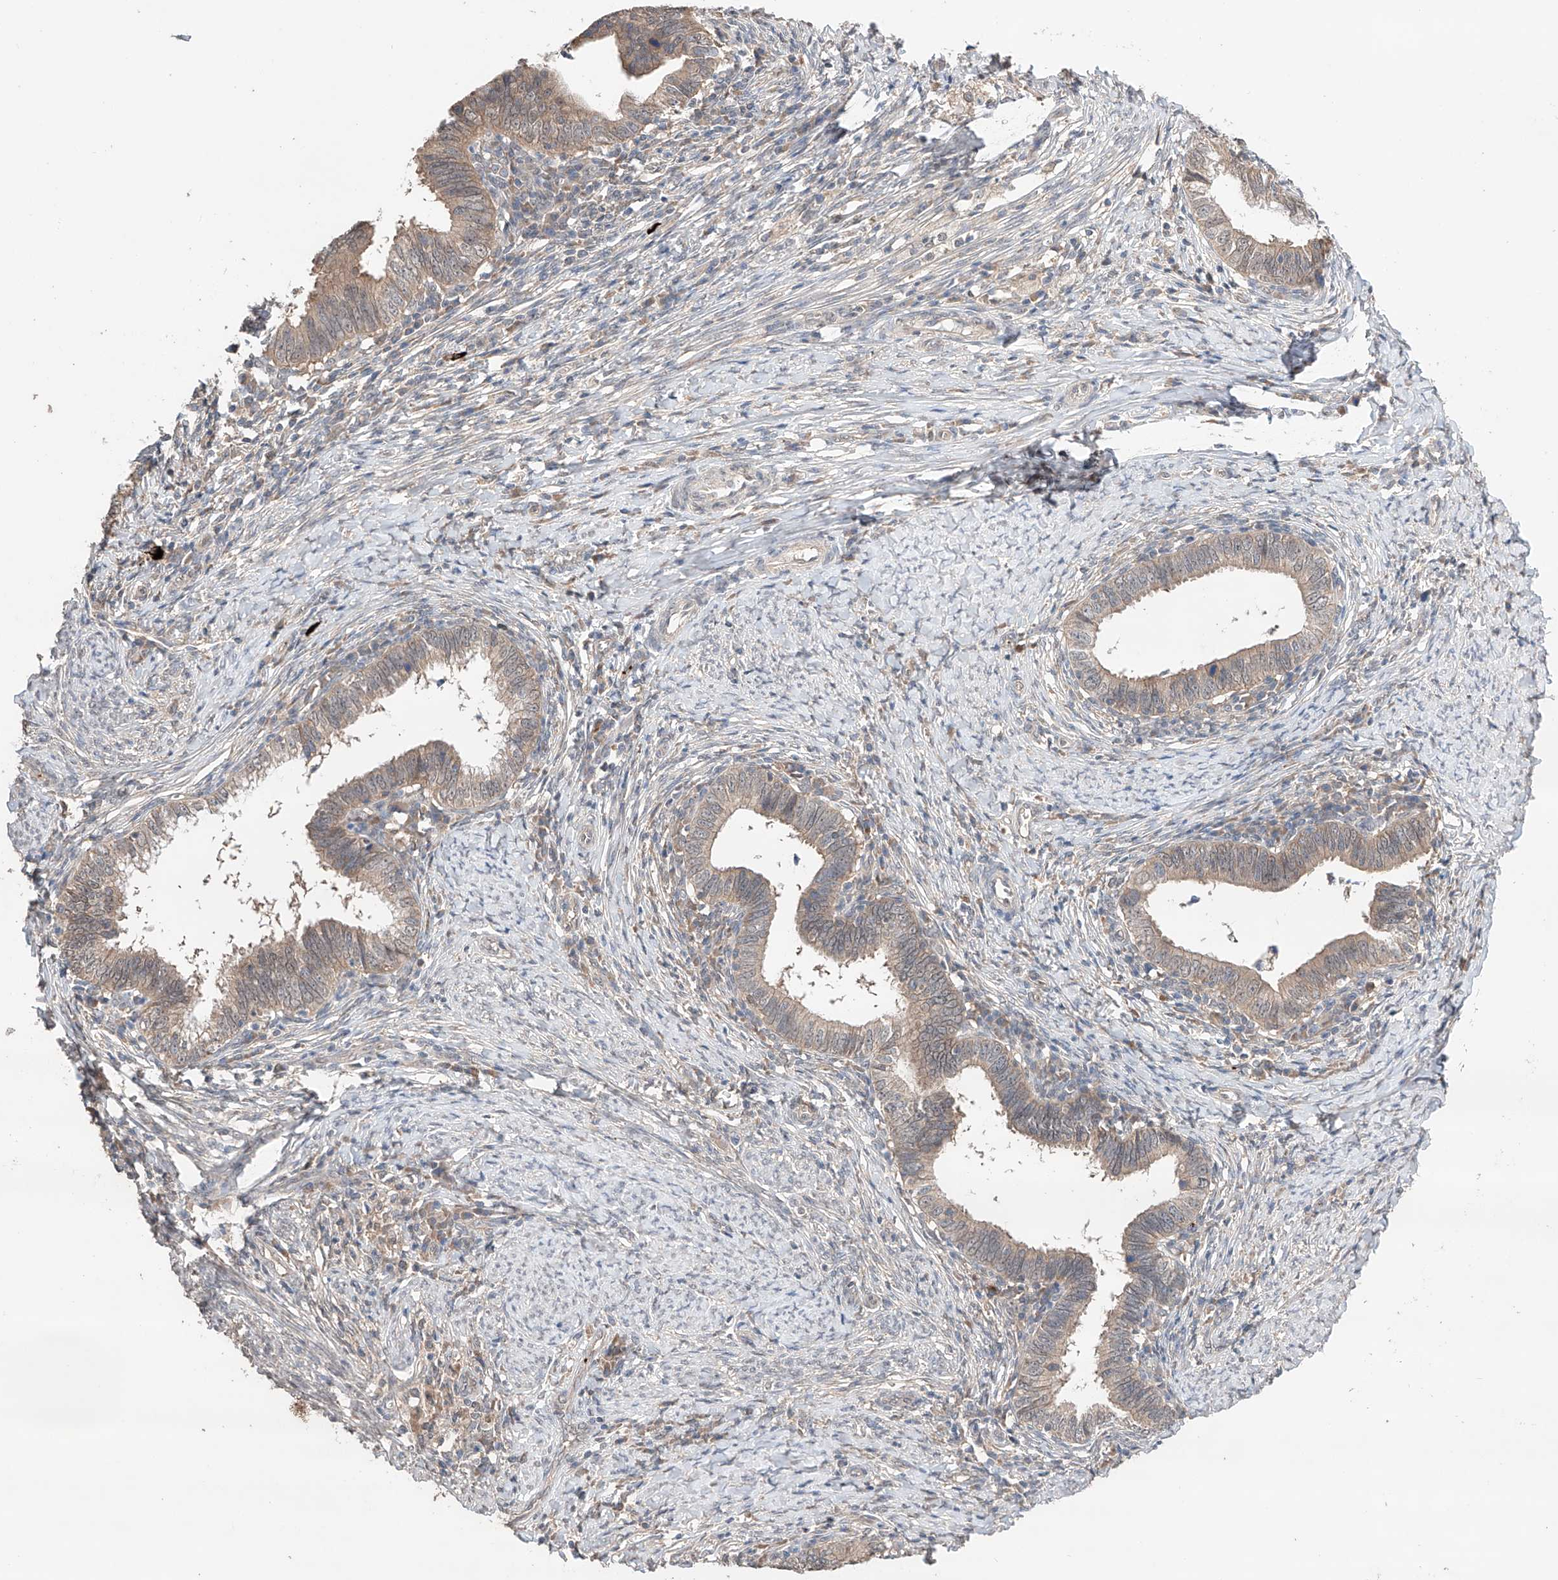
{"staining": {"intensity": "weak", "quantity": "25%-75%", "location": "cytoplasmic/membranous"}, "tissue": "cervical cancer", "cell_type": "Tumor cells", "image_type": "cancer", "snomed": [{"axis": "morphology", "description": "Adenocarcinoma, NOS"}, {"axis": "topography", "description": "Cervix"}], "caption": "Adenocarcinoma (cervical) stained with IHC exhibits weak cytoplasmic/membranous positivity in approximately 25%-75% of tumor cells.", "gene": "ZFHX2", "patient": {"sex": "female", "age": 36}}